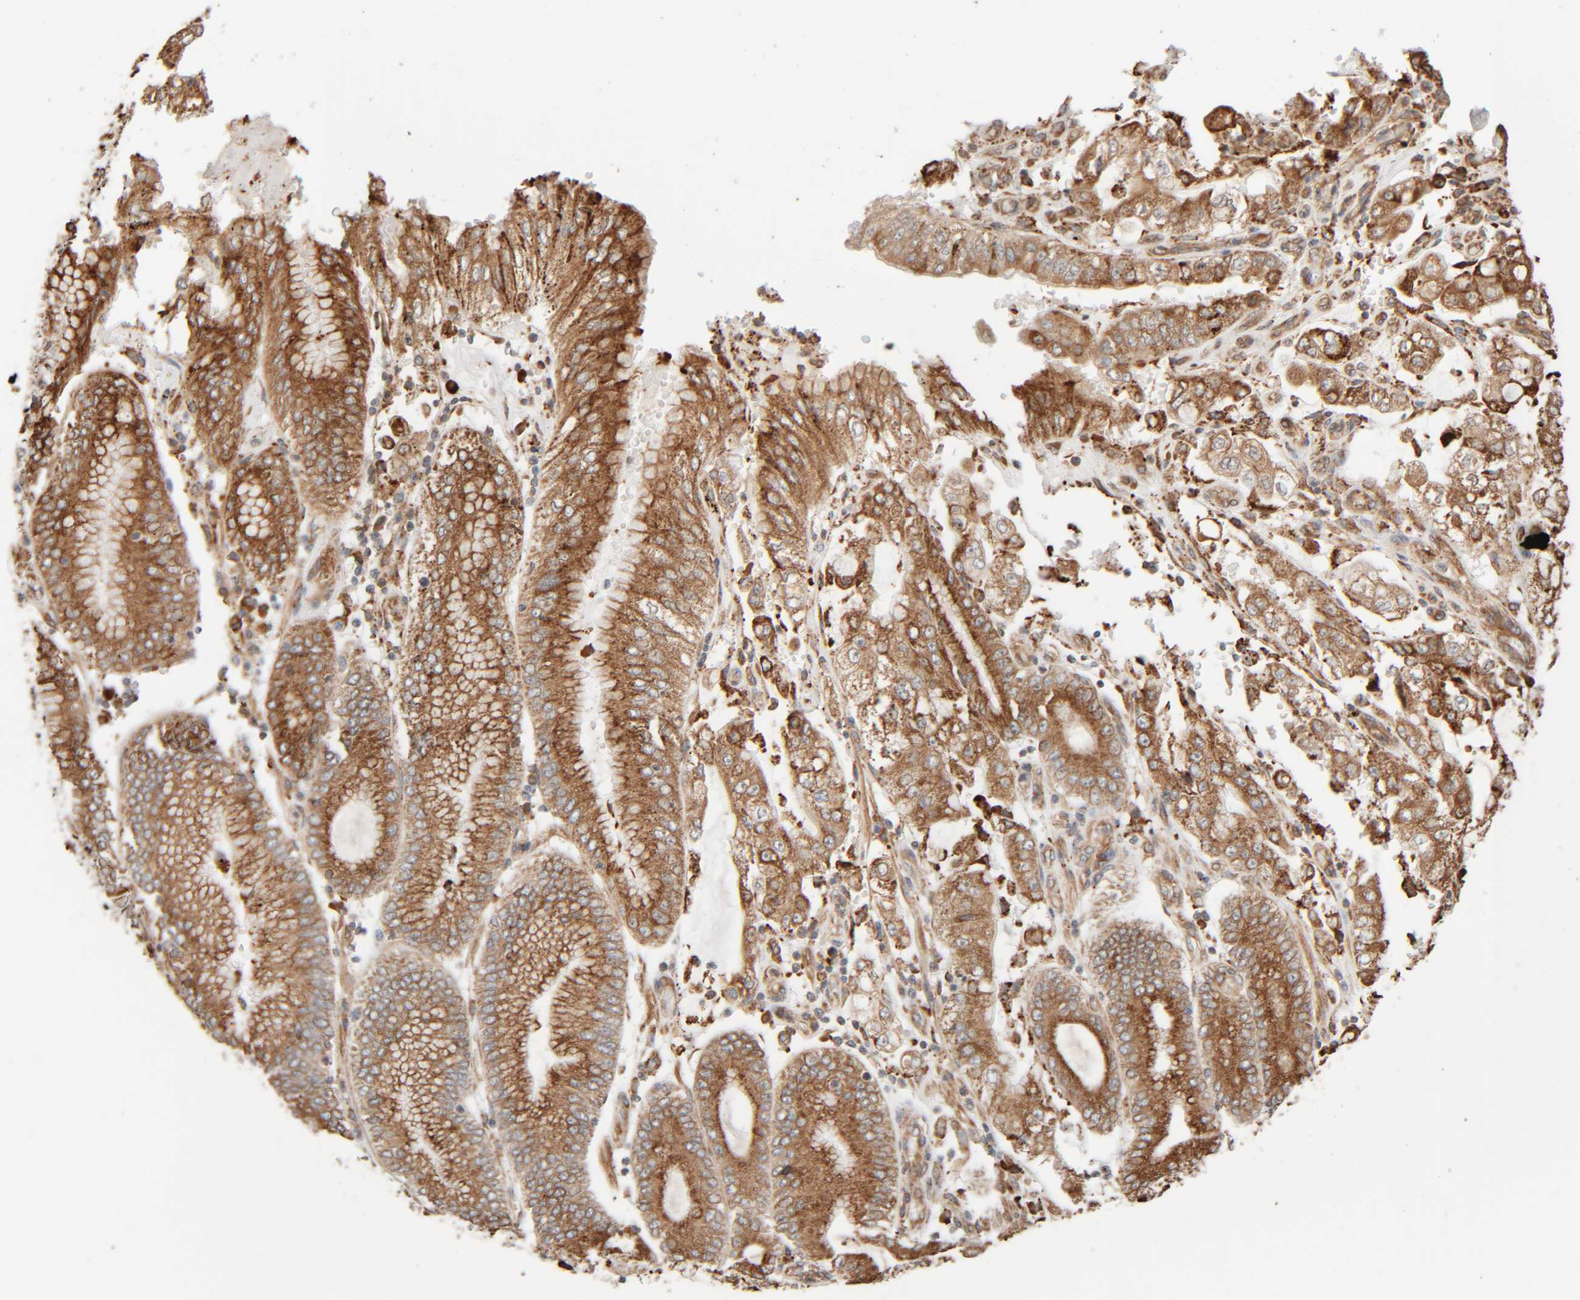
{"staining": {"intensity": "moderate", "quantity": ">75%", "location": "cytoplasmic/membranous"}, "tissue": "stomach cancer", "cell_type": "Tumor cells", "image_type": "cancer", "snomed": [{"axis": "morphology", "description": "Adenocarcinoma, NOS"}, {"axis": "topography", "description": "Stomach"}], "caption": "Adenocarcinoma (stomach) stained with a brown dye displays moderate cytoplasmic/membranous positive positivity in approximately >75% of tumor cells.", "gene": "INTS1", "patient": {"sex": "male", "age": 76}}